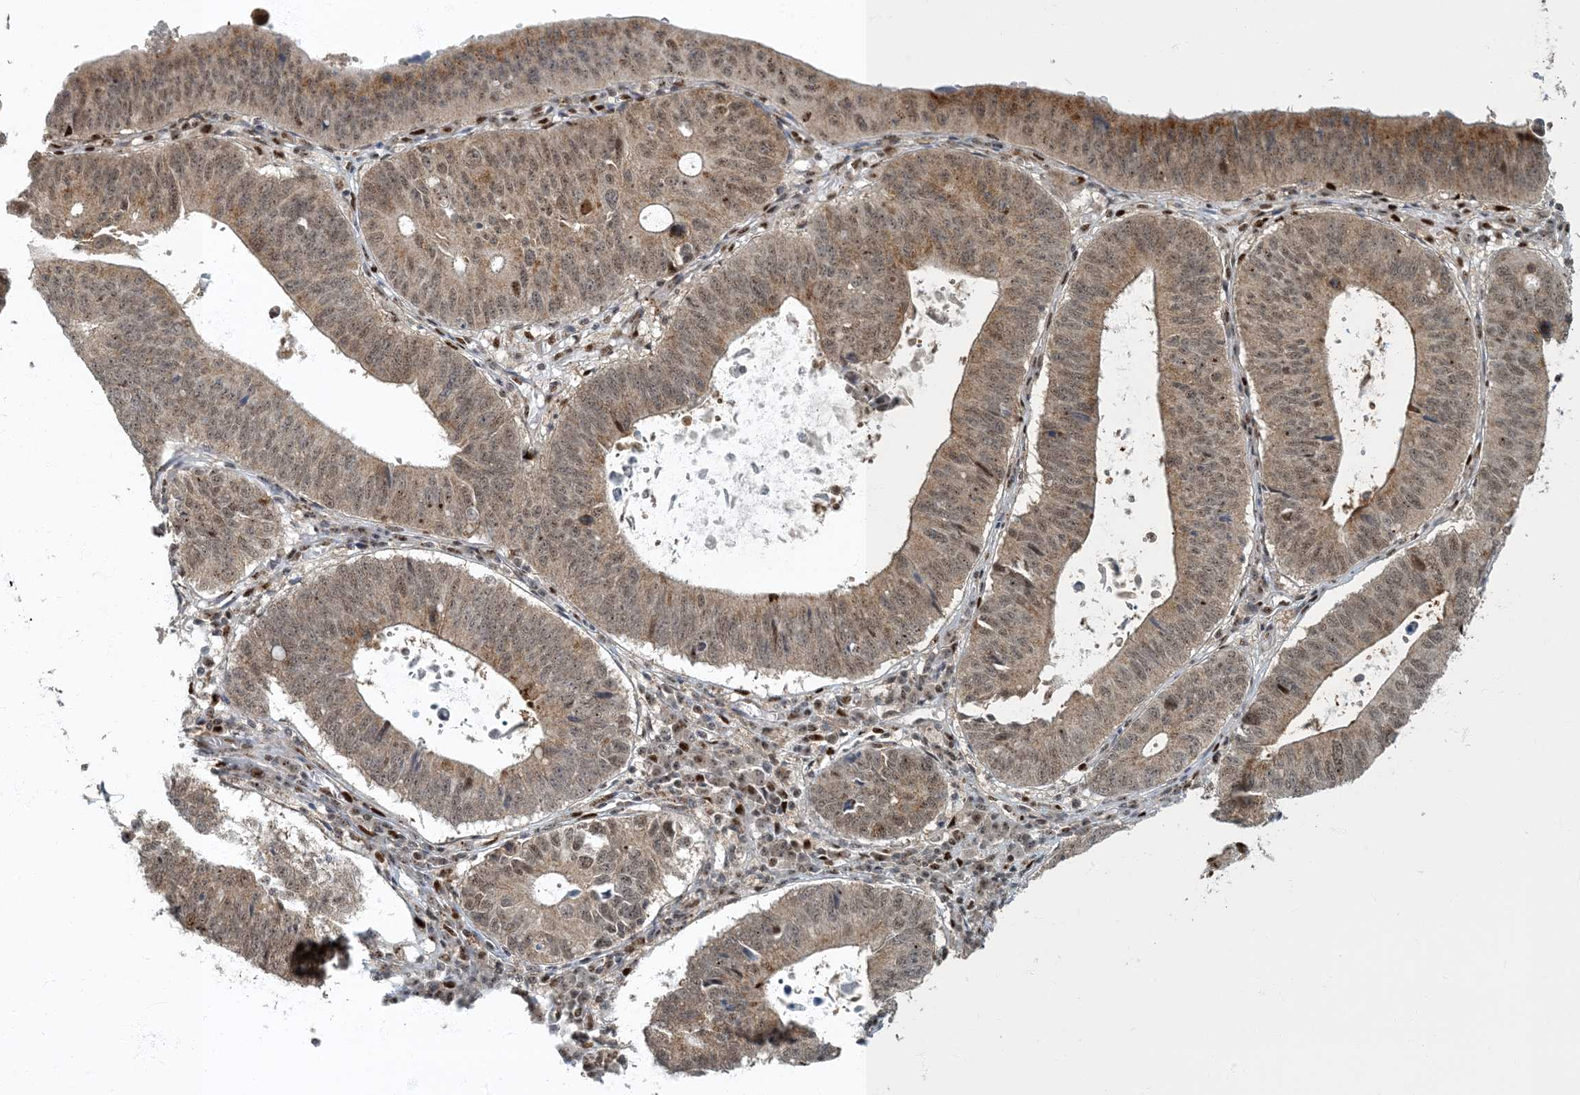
{"staining": {"intensity": "moderate", "quantity": ">75%", "location": "cytoplasmic/membranous,nuclear"}, "tissue": "stomach cancer", "cell_type": "Tumor cells", "image_type": "cancer", "snomed": [{"axis": "morphology", "description": "Adenocarcinoma, NOS"}, {"axis": "topography", "description": "Stomach"}], "caption": "Human stomach cancer stained for a protein (brown) shows moderate cytoplasmic/membranous and nuclear positive positivity in about >75% of tumor cells.", "gene": "MBD1", "patient": {"sex": "male", "age": 59}}